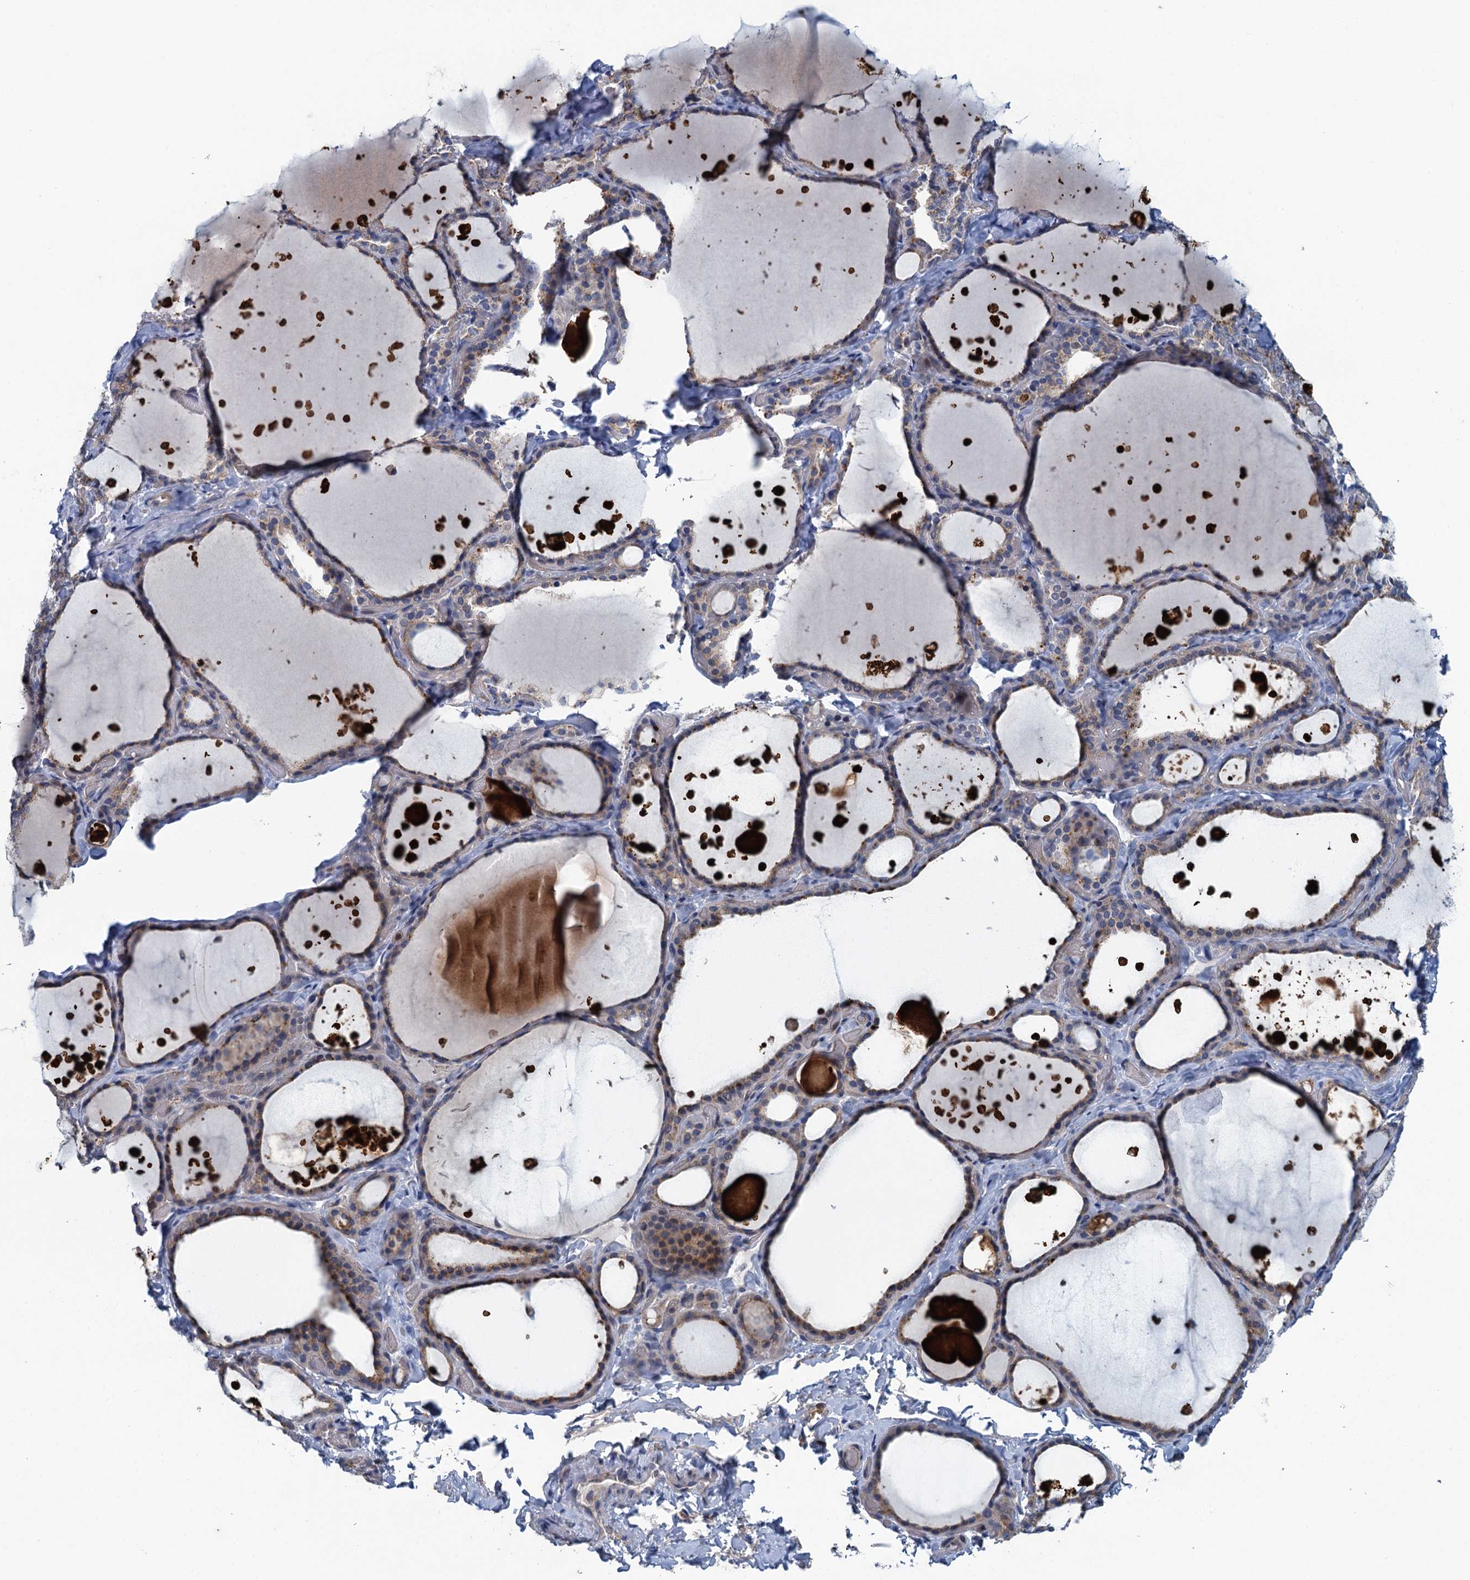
{"staining": {"intensity": "weak", "quantity": "25%-75%", "location": "cytoplasmic/membranous"}, "tissue": "thyroid gland", "cell_type": "Glandular cells", "image_type": "normal", "snomed": [{"axis": "morphology", "description": "Normal tissue, NOS"}, {"axis": "topography", "description": "Thyroid gland"}], "caption": "Unremarkable thyroid gland exhibits weak cytoplasmic/membranous positivity in approximately 25%-75% of glandular cells, visualized by immunohistochemistry. (Stains: DAB (3,3'-diaminobenzidine) in brown, nuclei in blue, Microscopy: brightfield microscopy at high magnification).", "gene": "KBTBD8", "patient": {"sex": "female", "age": 44}}